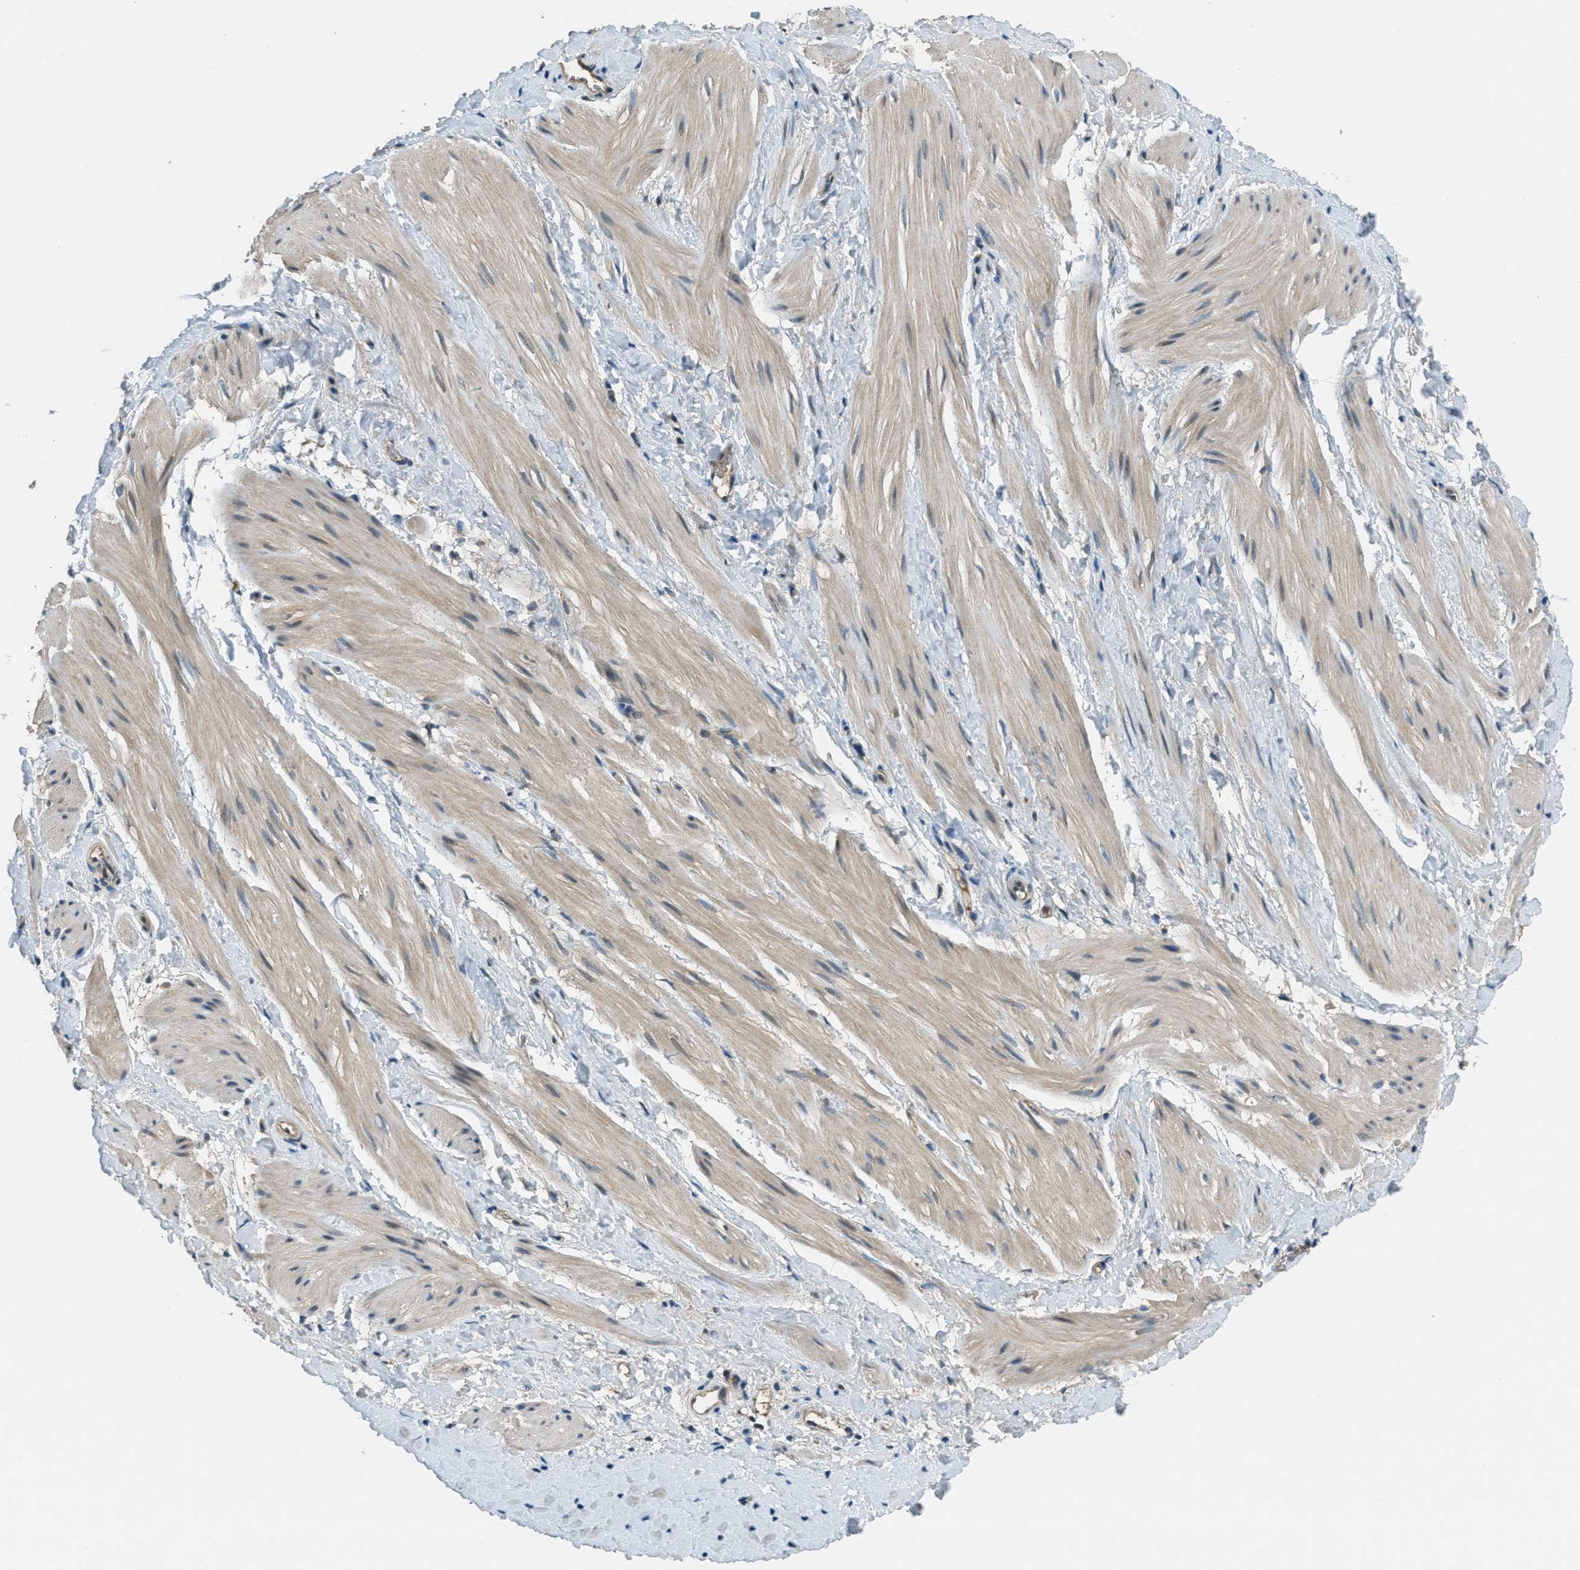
{"staining": {"intensity": "weak", "quantity": "25%-75%", "location": "cytoplasmic/membranous"}, "tissue": "smooth muscle", "cell_type": "Smooth muscle cells", "image_type": "normal", "snomed": [{"axis": "morphology", "description": "Normal tissue, NOS"}, {"axis": "topography", "description": "Smooth muscle"}], "caption": "DAB immunohistochemical staining of unremarkable smooth muscle demonstrates weak cytoplasmic/membranous protein positivity in approximately 25%-75% of smooth muscle cells. Using DAB (brown) and hematoxylin (blue) stains, captured at high magnification using brightfield microscopy.", "gene": "DUSP6", "patient": {"sex": "male", "age": 16}}